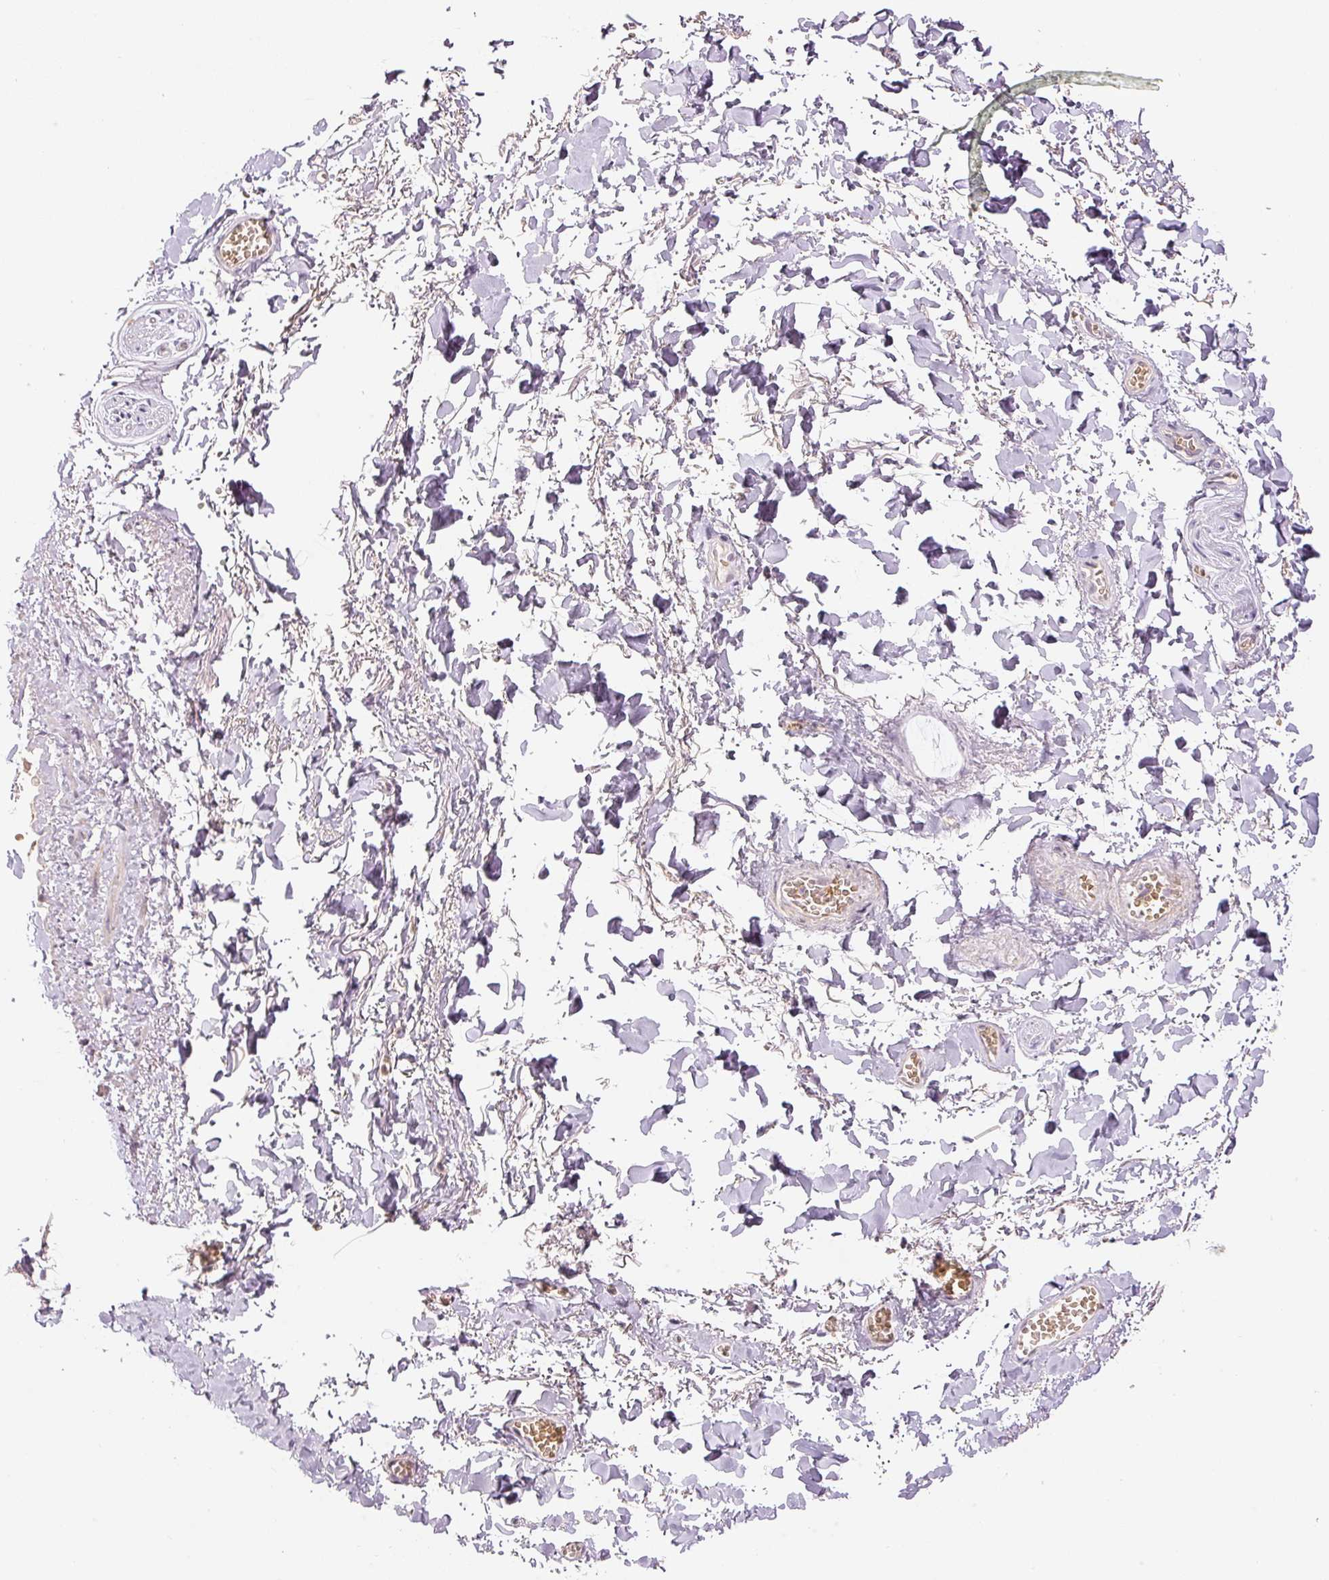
{"staining": {"intensity": "negative", "quantity": "none", "location": "none"}, "tissue": "adipose tissue", "cell_type": "Adipocytes", "image_type": "normal", "snomed": [{"axis": "morphology", "description": "Normal tissue, NOS"}, {"axis": "topography", "description": "Vulva"}, {"axis": "topography", "description": "Vagina"}, {"axis": "topography", "description": "Peripheral nerve tissue"}], "caption": "DAB (3,3'-diaminobenzidine) immunohistochemical staining of benign adipose tissue shows no significant expression in adipocytes. Brightfield microscopy of immunohistochemistry (IHC) stained with DAB (3,3'-diaminobenzidine) (brown) and hematoxylin (blue), captured at high magnification.", "gene": "GZMA", "patient": {"sex": "female", "age": 66}}